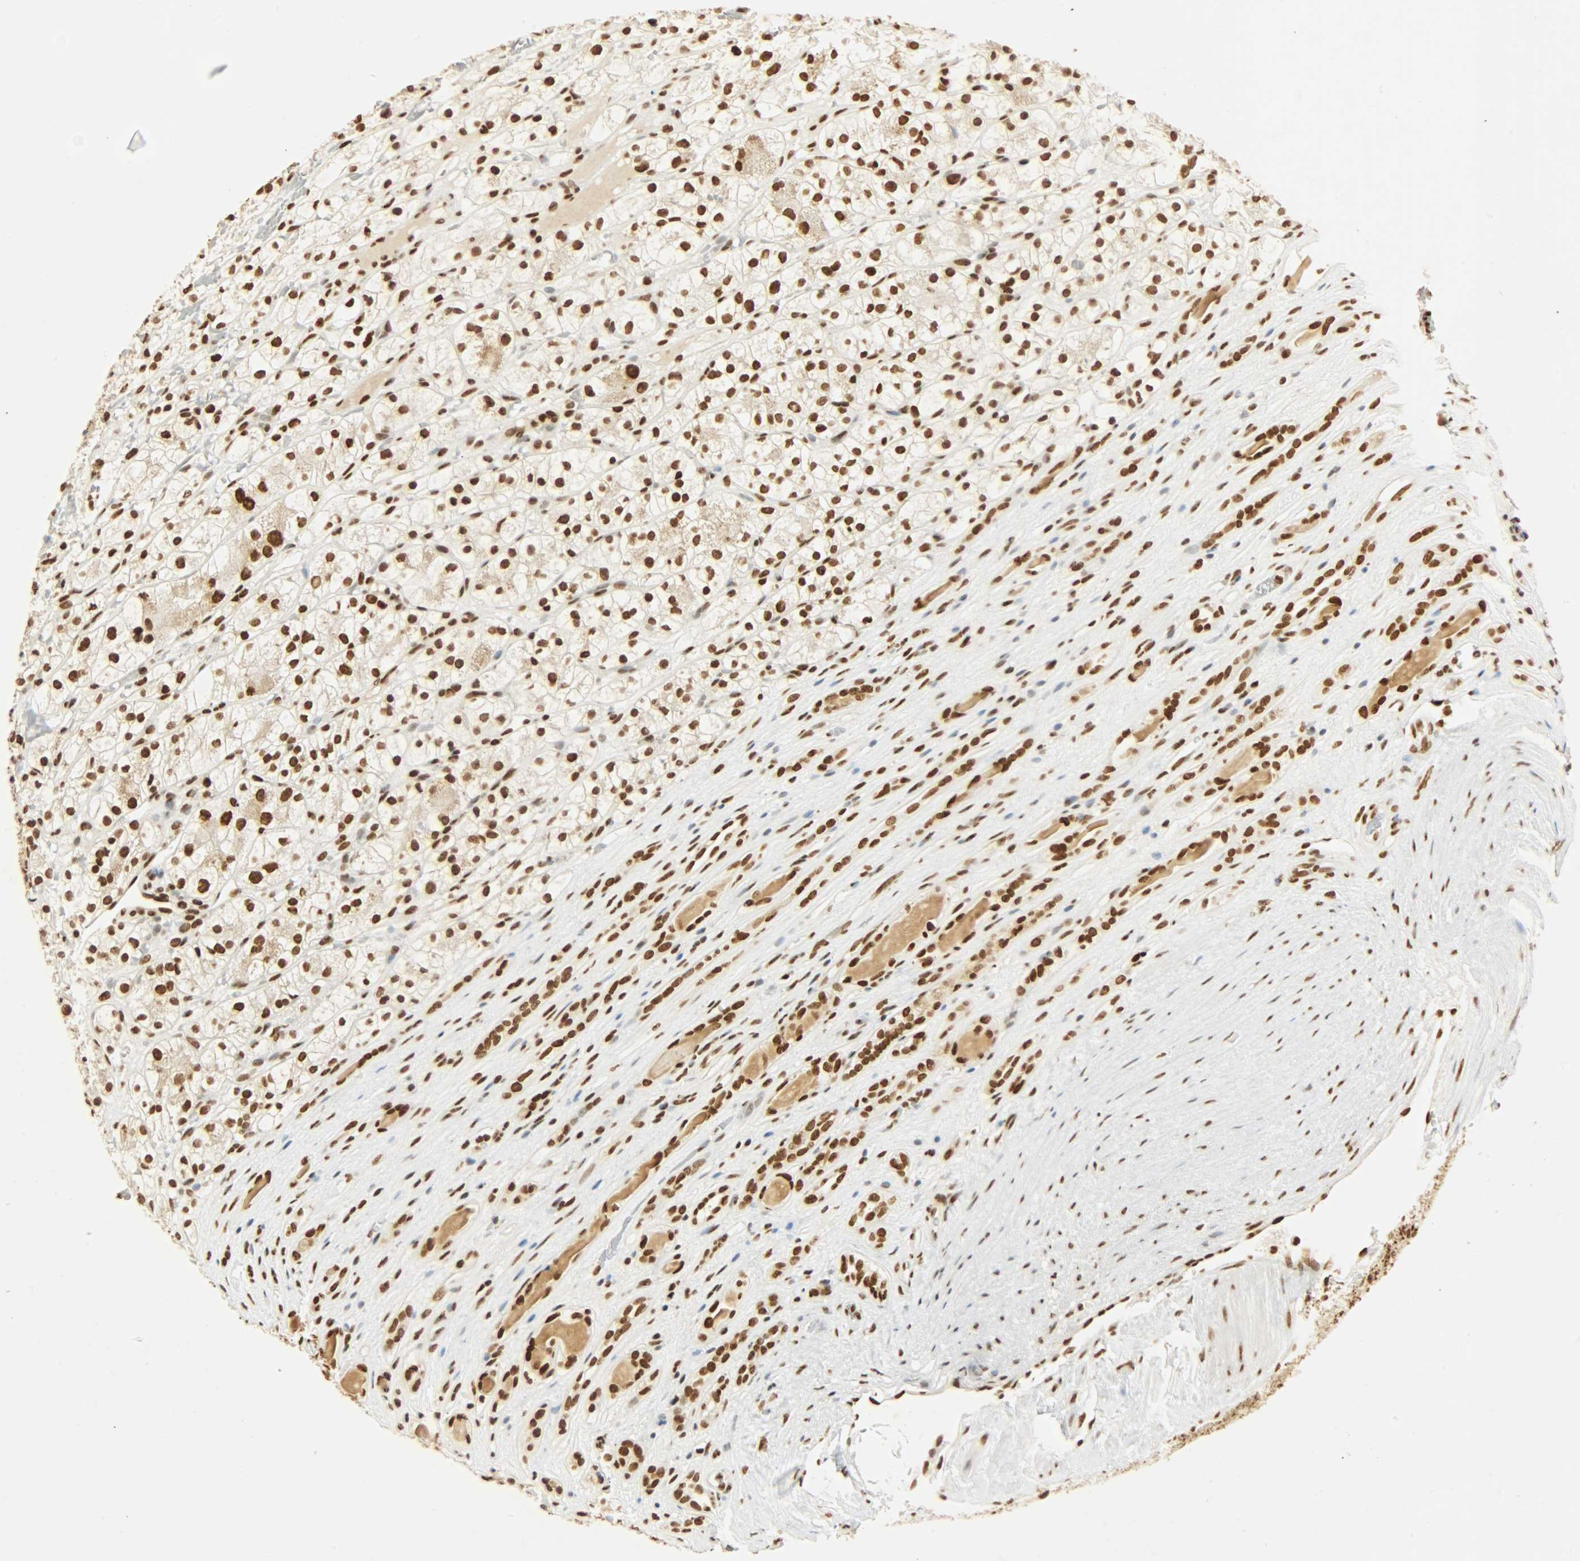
{"staining": {"intensity": "strong", "quantity": ">75%", "location": "nuclear"}, "tissue": "renal cancer", "cell_type": "Tumor cells", "image_type": "cancer", "snomed": [{"axis": "morphology", "description": "Adenocarcinoma, NOS"}, {"axis": "topography", "description": "Kidney"}], "caption": "This is a photomicrograph of immunohistochemistry staining of renal cancer (adenocarcinoma), which shows strong staining in the nuclear of tumor cells.", "gene": "KHDRBS1", "patient": {"sex": "female", "age": 60}}